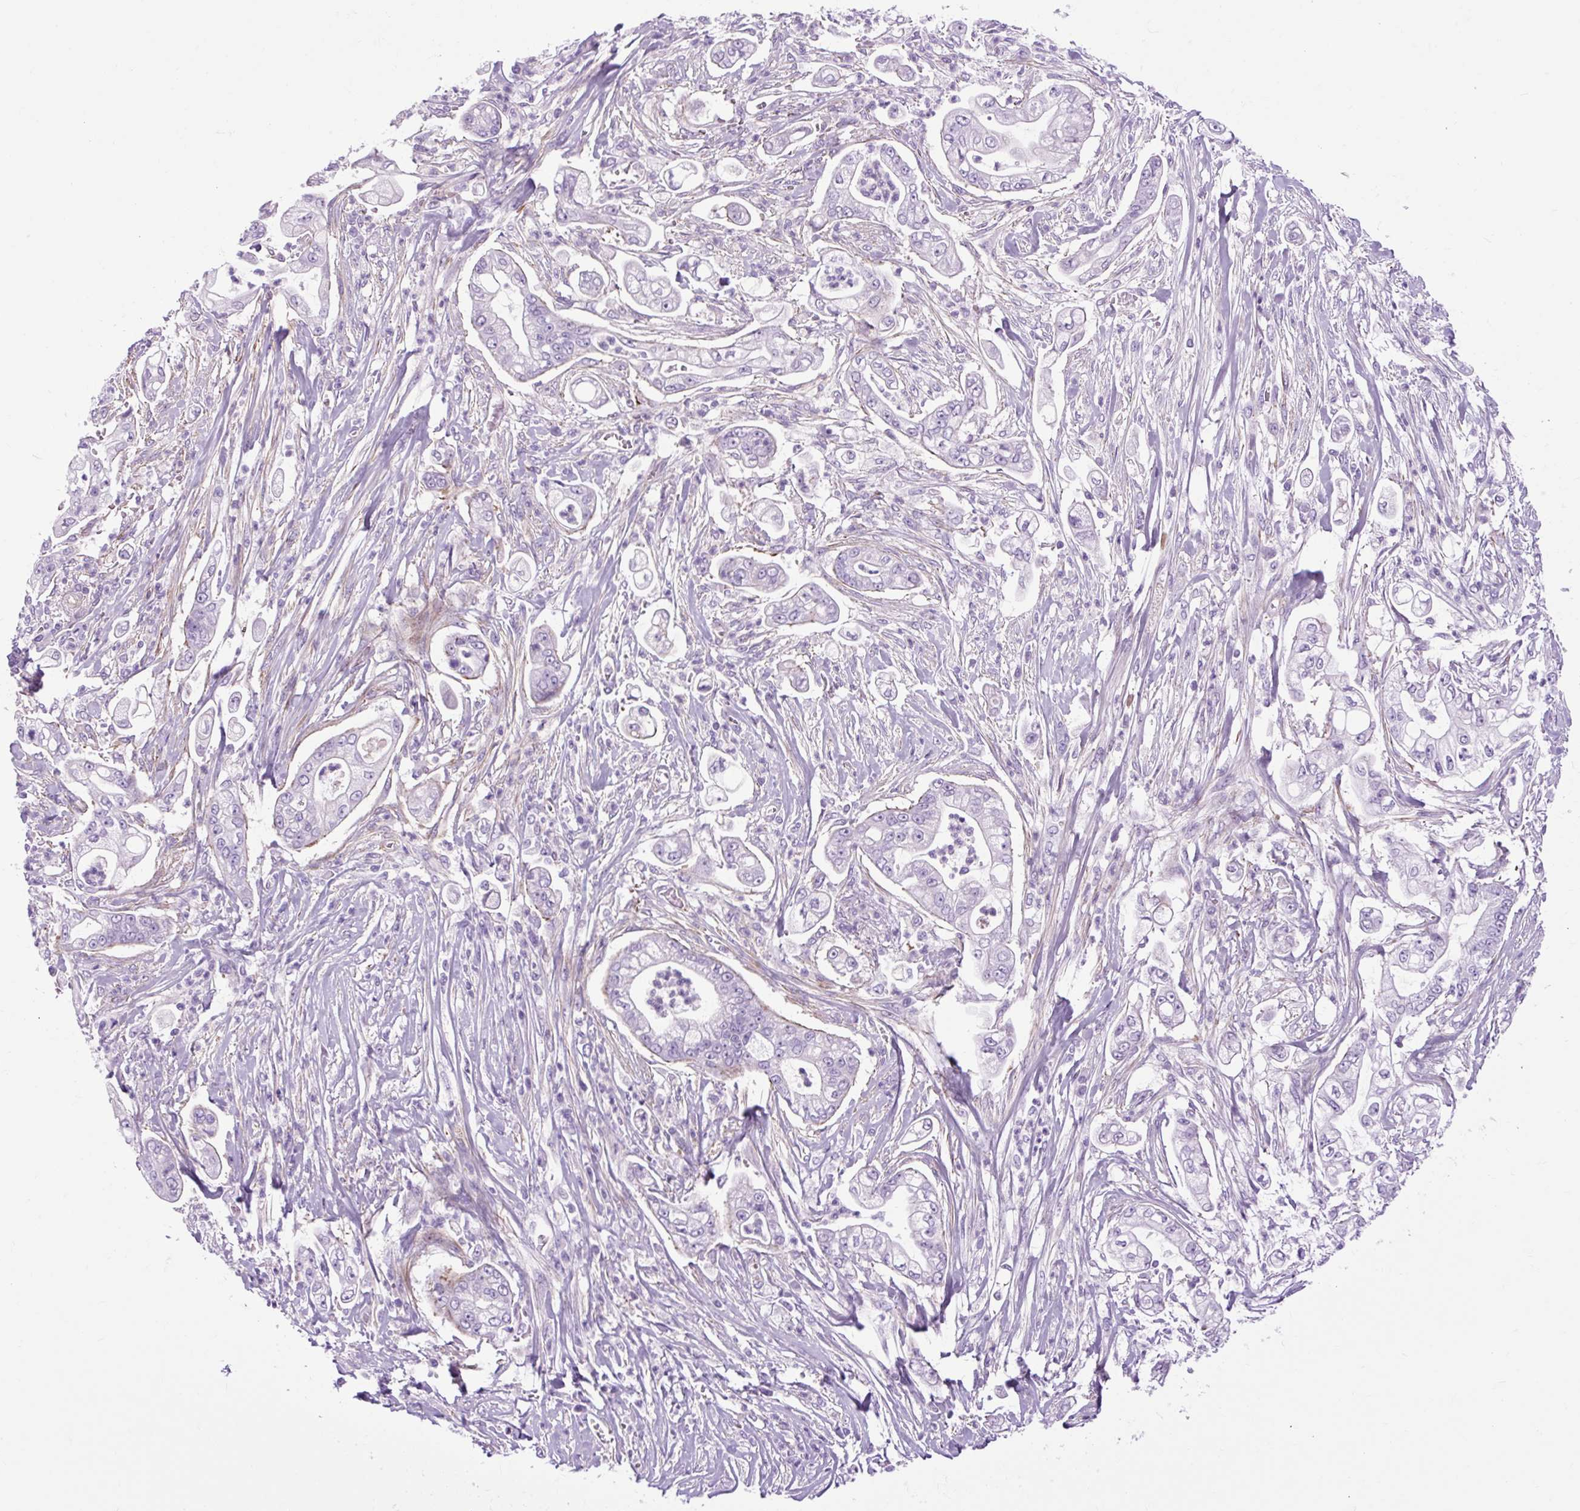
{"staining": {"intensity": "negative", "quantity": "none", "location": "none"}, "tissue": "pancreatic cancer", "cell_type": "Tumor cells", "image_type": "cancer", "snomed": [{"axis": "morphology", "description": "Adenocarcinoma, NOS"}, {"axis": "topography", "description": "Pancreas"}], "caption": "Micrograph shows no protein positivity in tumor cells of pancreatic cancer tissue.", "gene": "OOEP", "patient": {"sex": "female", "age": 69}}